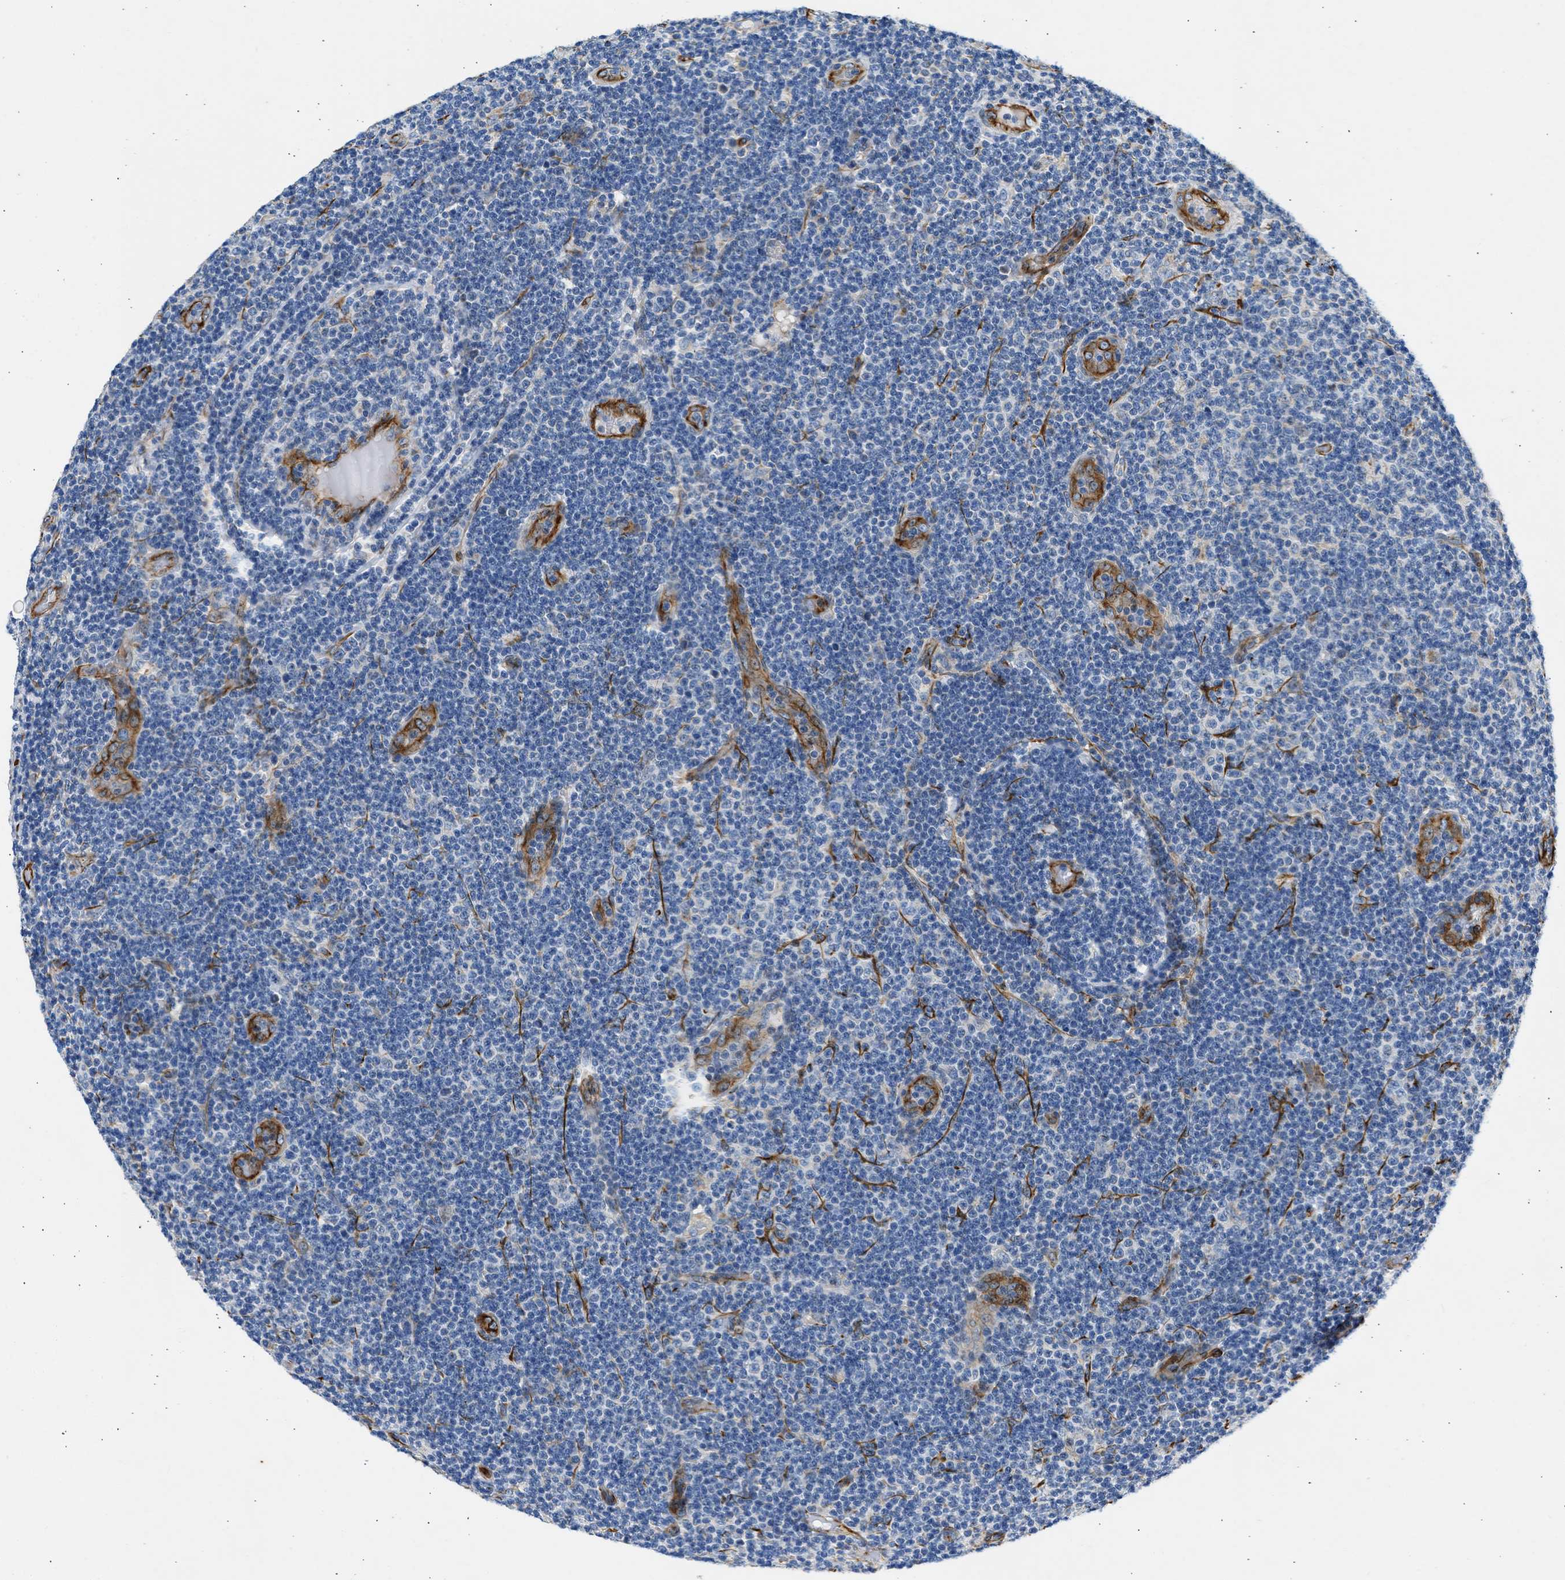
{"staining": {"intensity": "weak", "quantity": "<25%", "location": "cytoplasmic/membranous"}, "tissue": "lymphoma", "cell_type": "Tumor cells", "image_type": "cancer", "snomed": [{"axis": "morphology", "description": "Malignant lymphoma, non-Hodgkin's type, Low grade"}, {"axis": "topography", "description": "Lymph node"}], "caption": "This micrograph is of low-grade malignant lymphoma, non-Hodgkin's type stained with IHC to label a protein in brown with the nuclei are counter-stained blue. There is no expression in tumor cells.", "gene": "ULK4", "patient": {"sex": "male", "age": 83}}